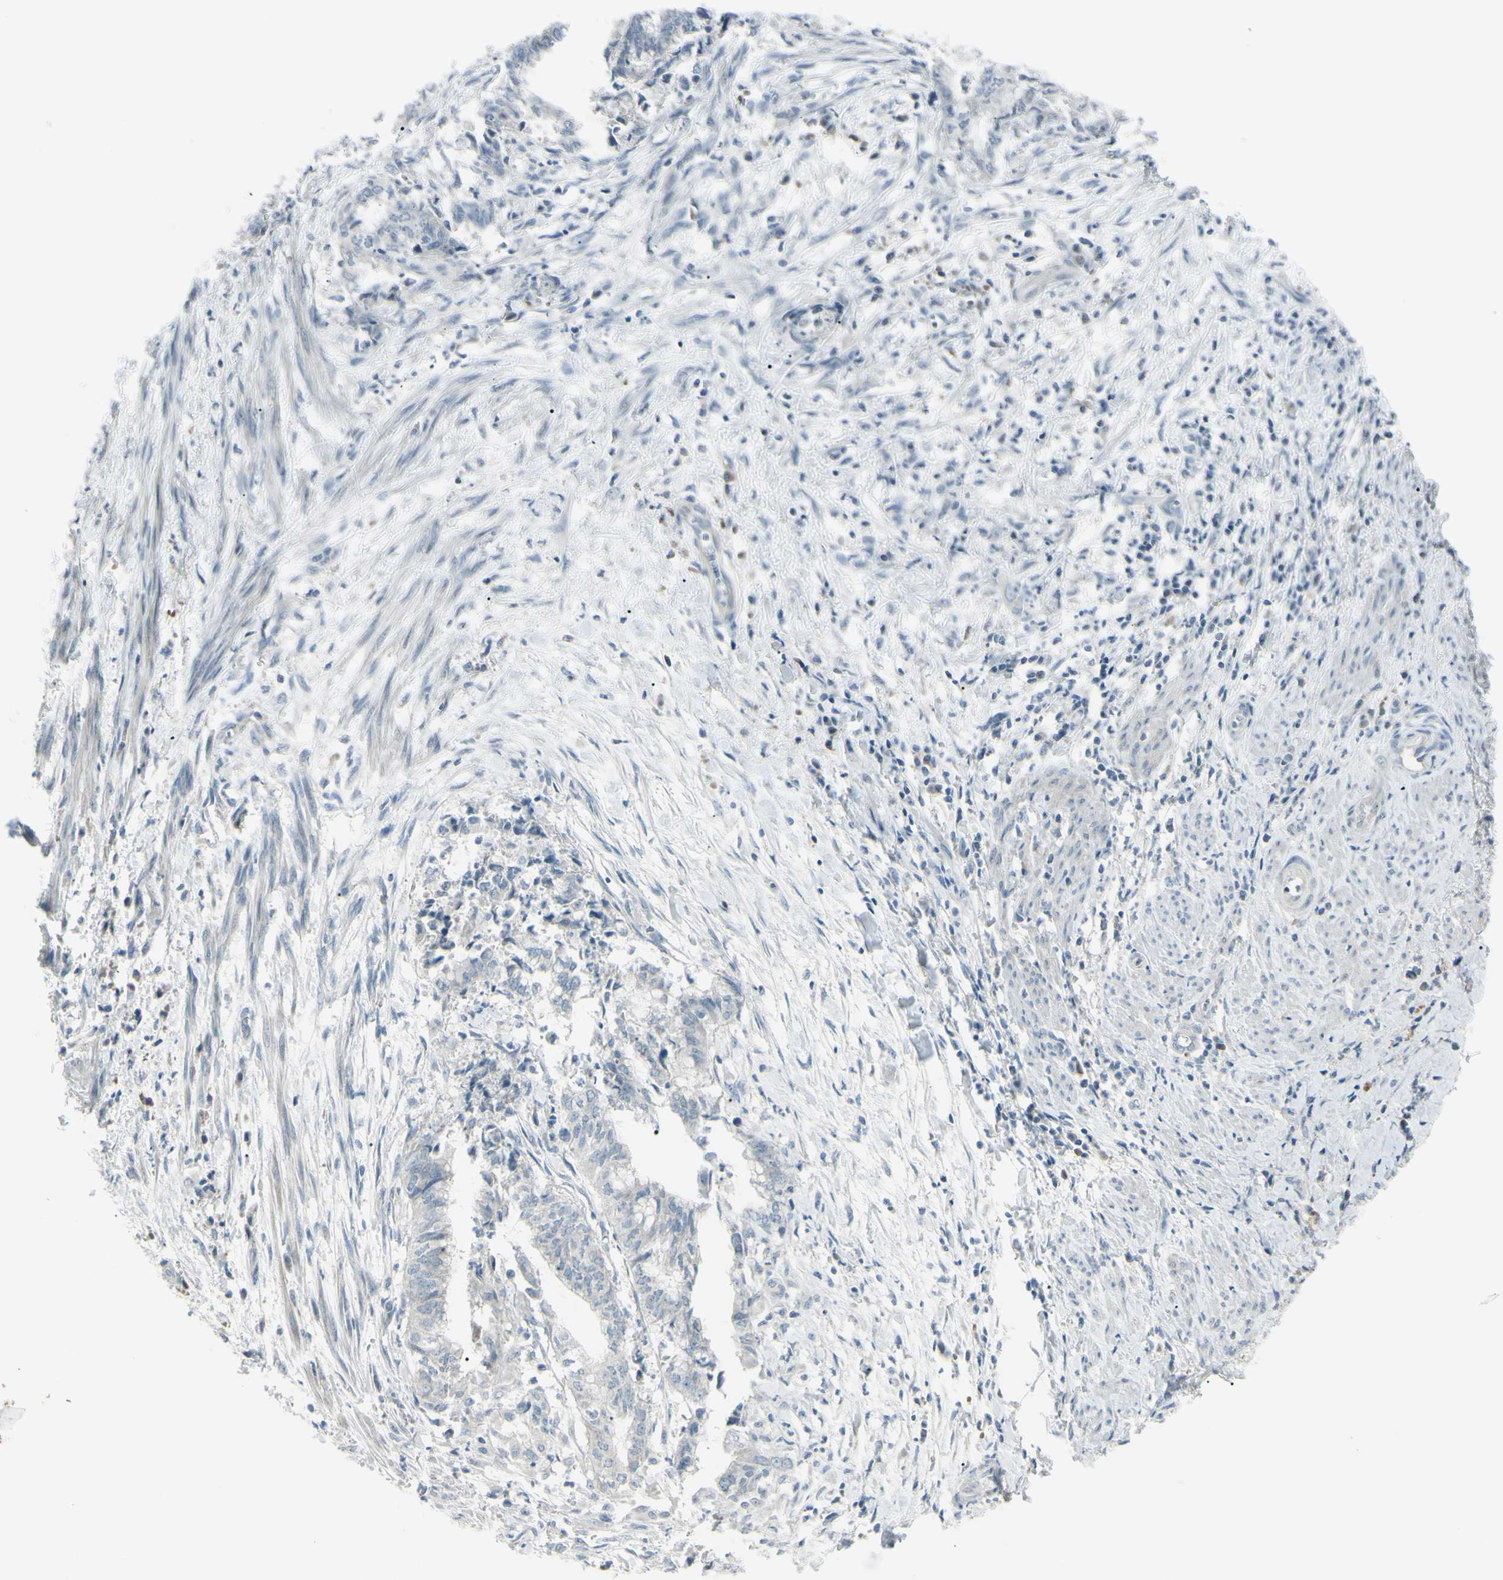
{"staining": {"intensity": "negative", "quantity": "none", "location": "none"}, "tissue": "endometrial cancer", "cell_type": "Tumor cells", "image_type": "cancer", "snomed": [{"axis": "morphology", "description": "Necrosis, NOS"}, {"axis": "morphology", "description": "Adenocarcinoma, NOS"}, {"axis": "topography", "description": "Endometrium"}], "caption": "Image shows no protein expression in tumor cells of endometrial cancer (adenocarcinoma) tissue.", "gene": "SH3GL2", "patient": {"sex": "female", "age": 79}}